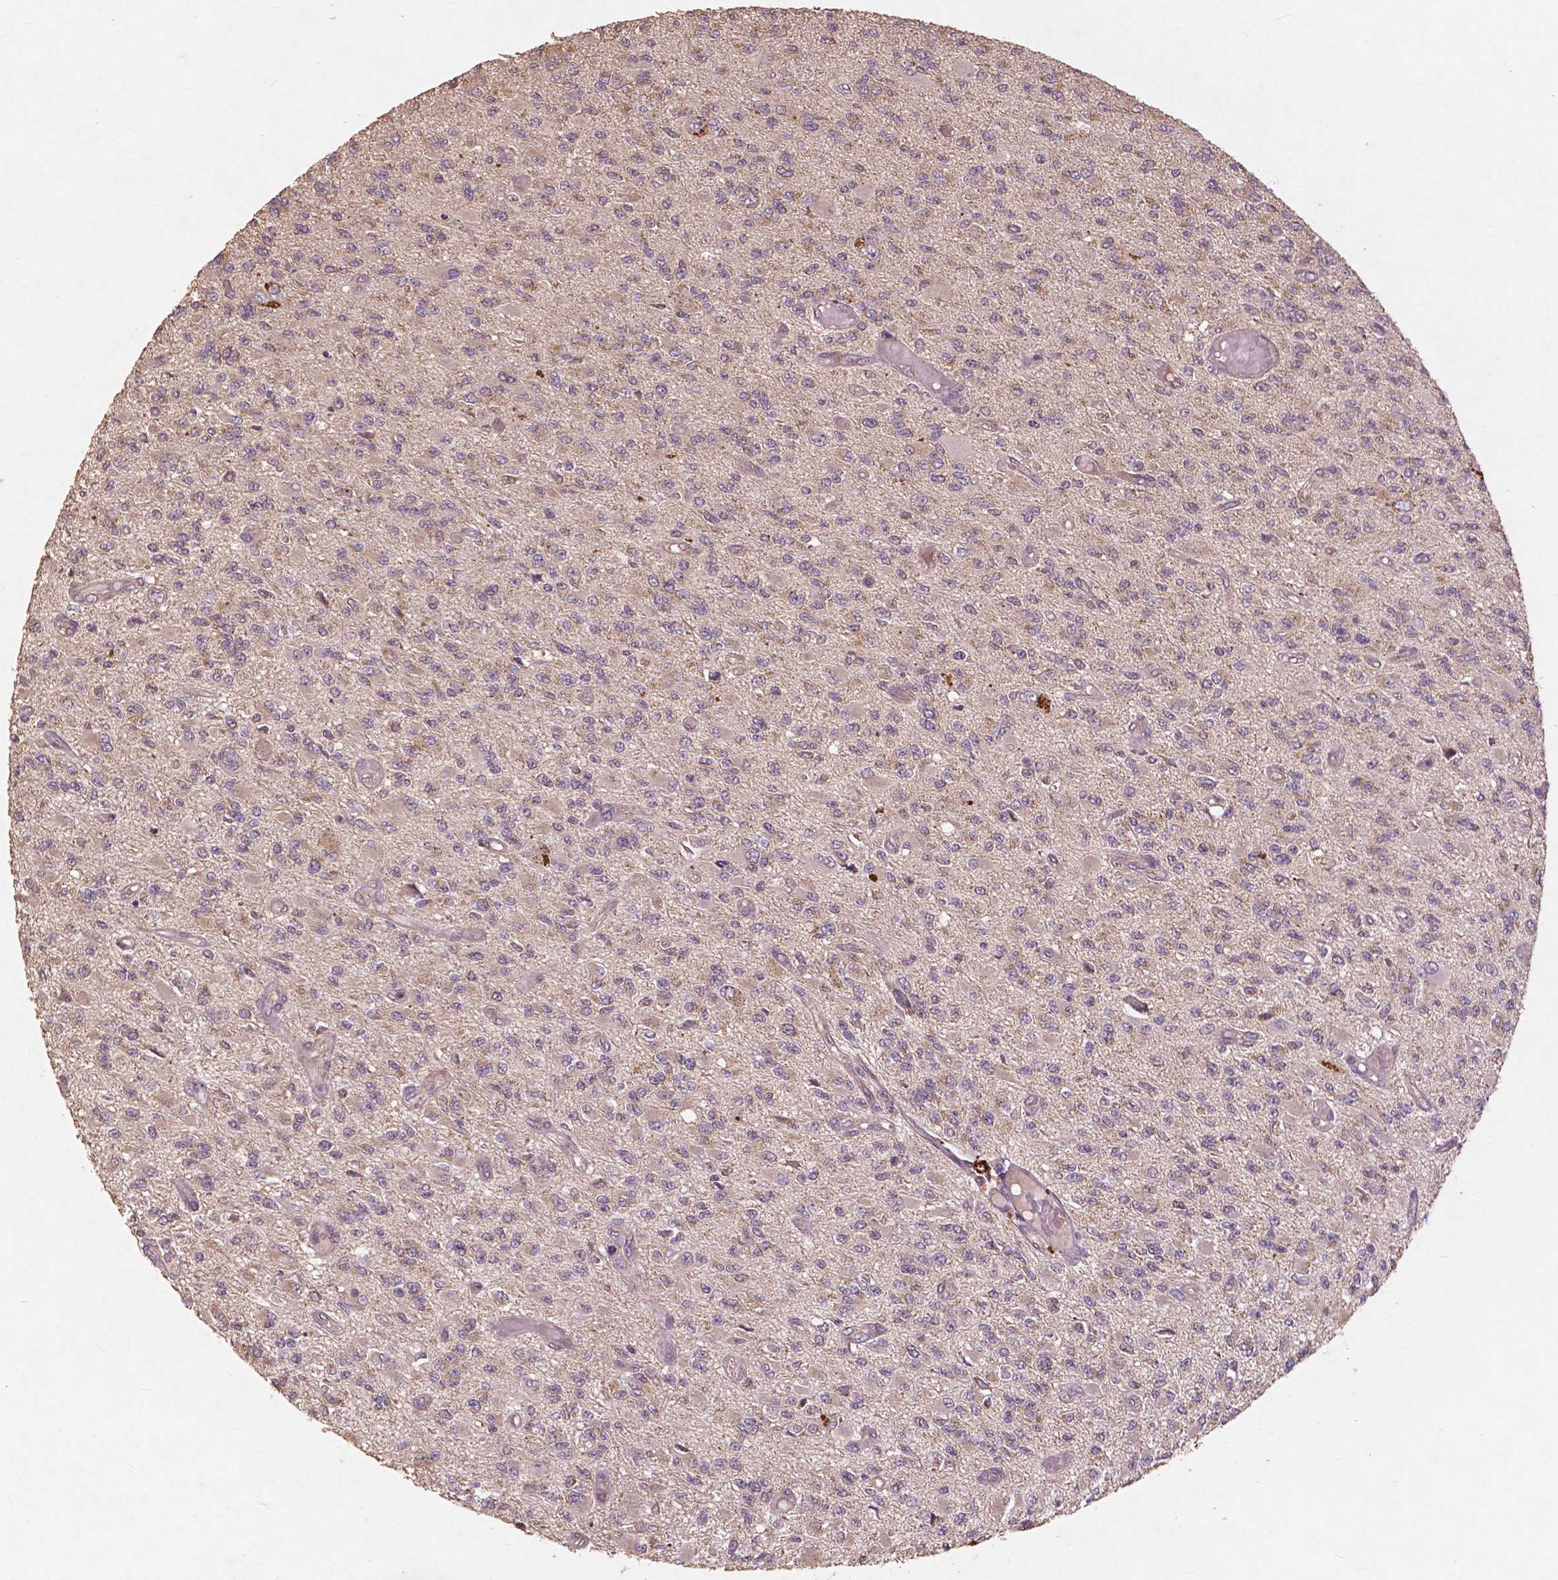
{"staining": {"intensity": "weak", "quantity": "25%-75%", "location": "cytoplasmic/membranous"}, "tissue": "glioma", "cell_type": "Tumor cells", "image_type": "cancer", "snomed": [{"axis": "morphology", "description": "Glioma, malignant, High grade"}, {"axis": "topography", "description": "Brain"}], "caption": "Immunohistochemistry staining of glioma, which exhibits low levels of weak cytoplasmic/membranous staining in approximately 25%-75% of tumor cells indicating weak cytoplasmic/membranous protein staining. The staining was performed using DAB (brown) for protein detection and nuclei were counterstained in hematoxylin (blue).", "gene": "ST6GALNAC5", "patient": {"sex": "female", "age": 63}}